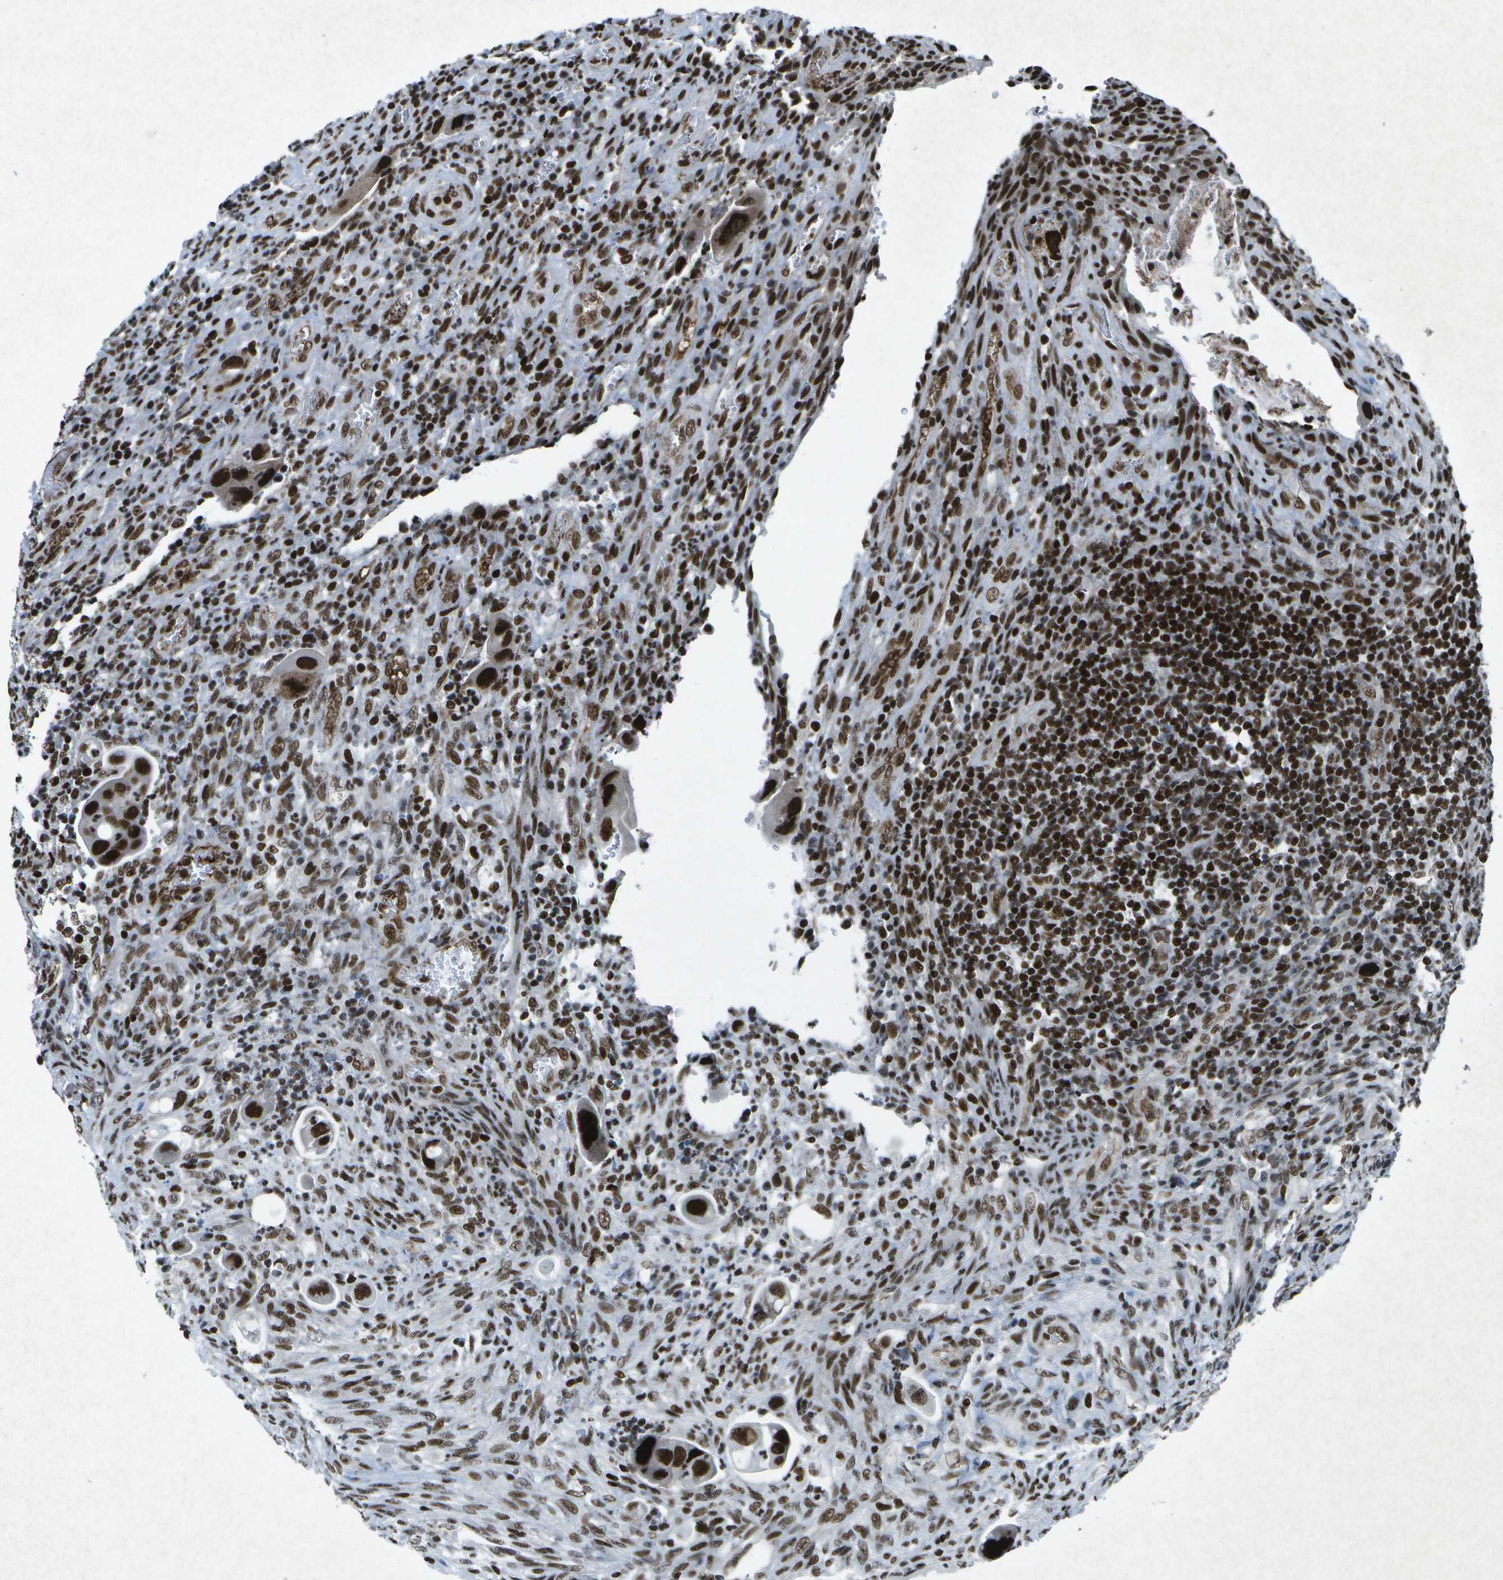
{"staining": {"intensity": "strong", "quantity": ">75%", "location": "nuclear"}, "tissue": "colorectal cancer", "cell_type": "Tumor cells", "image_type": "cancer", "snomed": [{"axis": "morphology", "description": "Adenocarcinoma, NOS"}, {"axis": "topography", "description": "Rectum"}], "caption": "IHC (DAB (3,3'-diaminobenzidine)) staining of adenocarcinoma (colorectal) shows strong nuclear protein expression in about >75% of tumor cells.", "gene": "MTA2", "patient": {"sex": "female", "age": 57}}